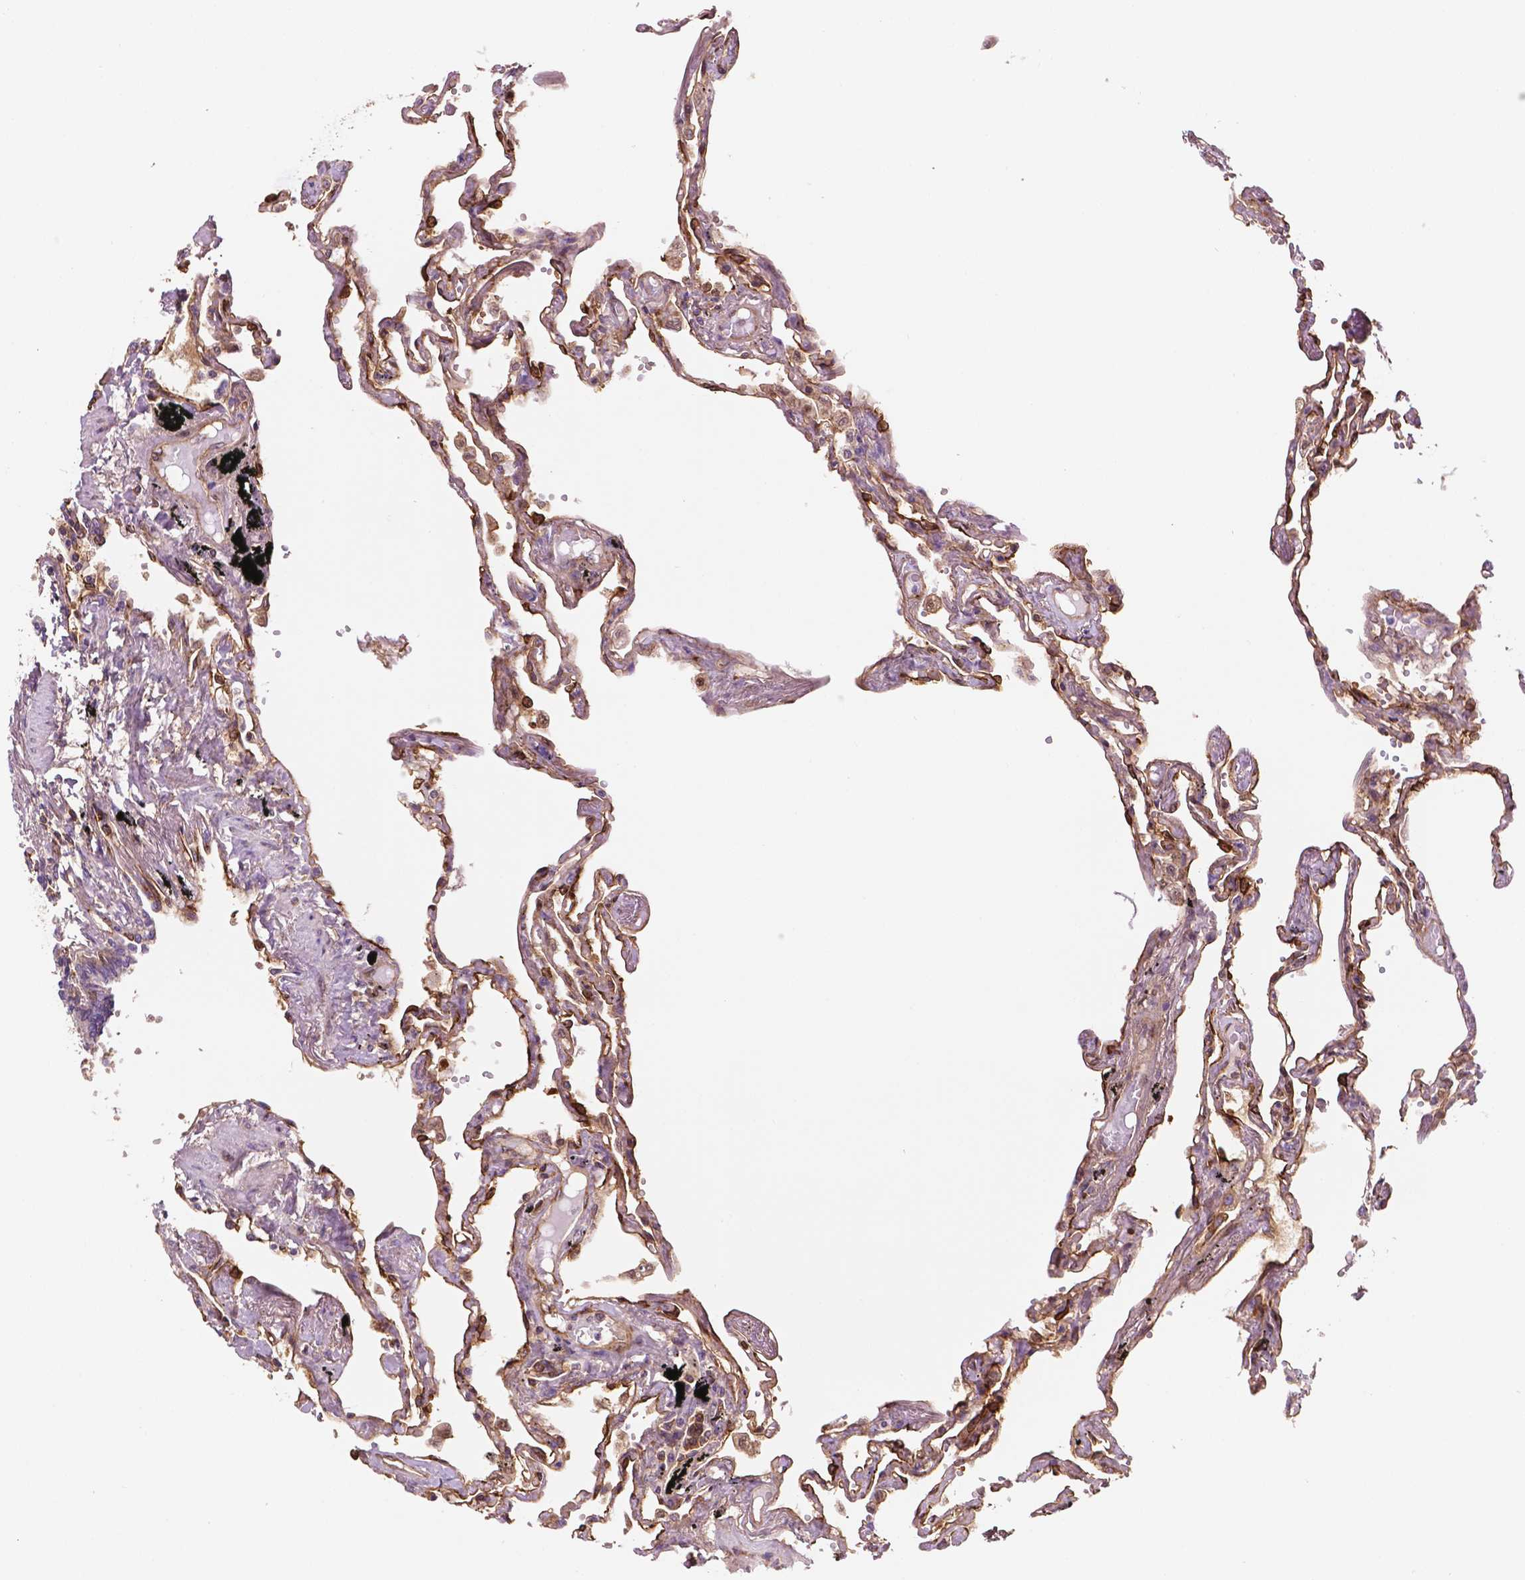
{"staining": {"intensity": "moderate", "quantity": "25%-75%", "location": "cytoplasmic/membranous,nuclear"}, "tissue": "lung", "cell_type": "Alveolar cells", "image_type": "normal", "snomed": [{"axis": "morphology", "description": "Normal tissue, NOS"}, {"axis": "morphology", "description": "Adenocarcinoma, NOS"}, {"axis": "topography", "description": "Cartilage tissue"}, {"axis": "topography", "description": "Lung"}], "caption": "Immunohistochemical staining of unremarkable lung exhibits moderate cytoplasmic/membranous,nuclear protein staining in about 25%-75% of alveolar cells. Nuclei are stained in blue.", "gene": "DCN", "patient": {"sex": "female", "age": 67}}